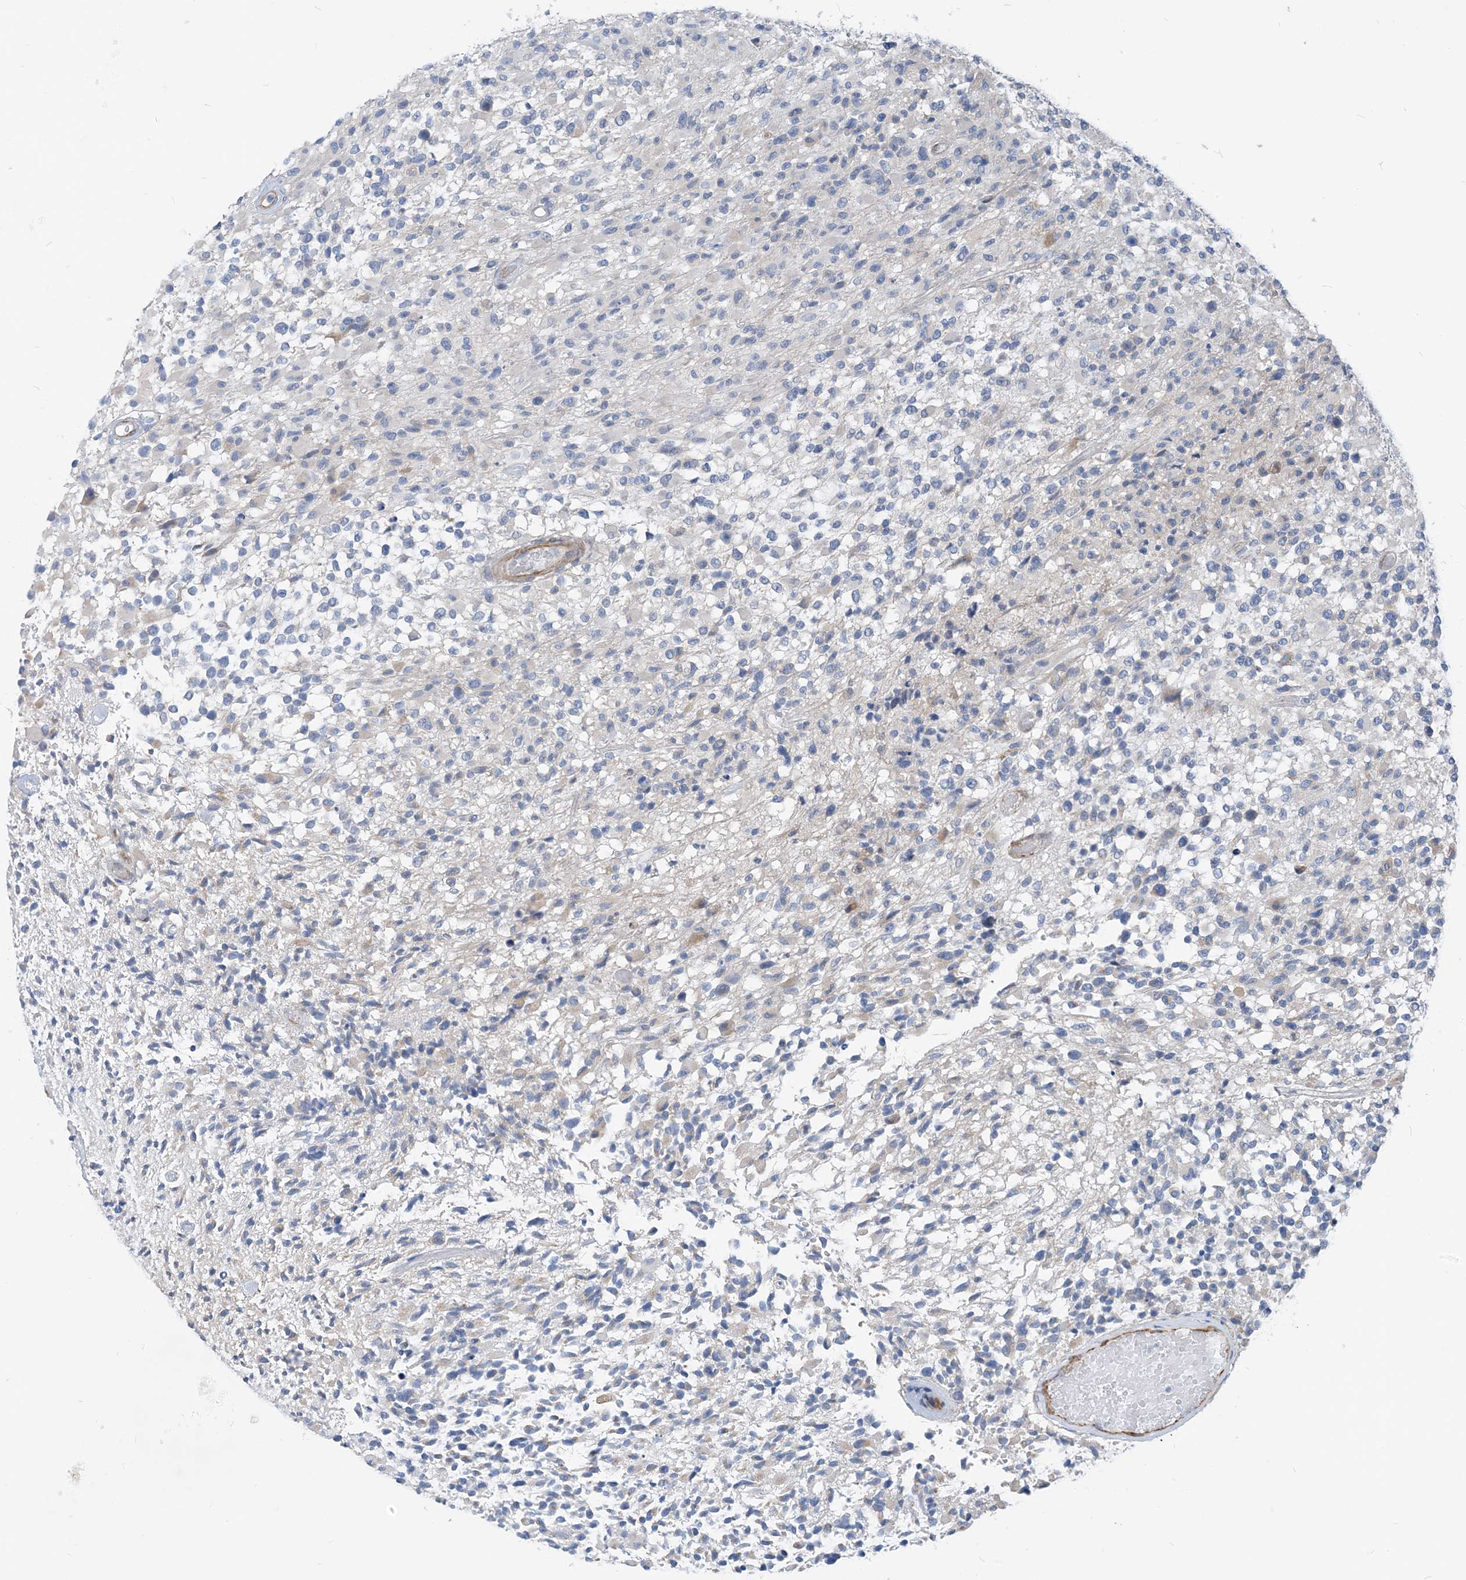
{"staining": {"intensity": "negative", "quantity": "none", "location": "none"}, "tissue": "glioma", "cell_type": "Tumor cells", "image_type": "cancer", "snomed": [{"axis": "morphology", "description": "Glioma, malignant, High grade"}, {"axis": "morphology", "description": "Glioblastoma, NOS"}, {"axis": "topography", "description": "Brain"}], "caption": "This histopathology image is of glioma stained with IHC to label a protein in brown with the nuclei are counter-stained blue. There is no expression in tumor cells. The staining is performed using DAB (3,3'-diaminobenzidine) brown chromogen with nuclei counter-stained in using hematoxylin.", "gene": "PLEKHA3", "patient": {"sex": "male", "age": 60}}